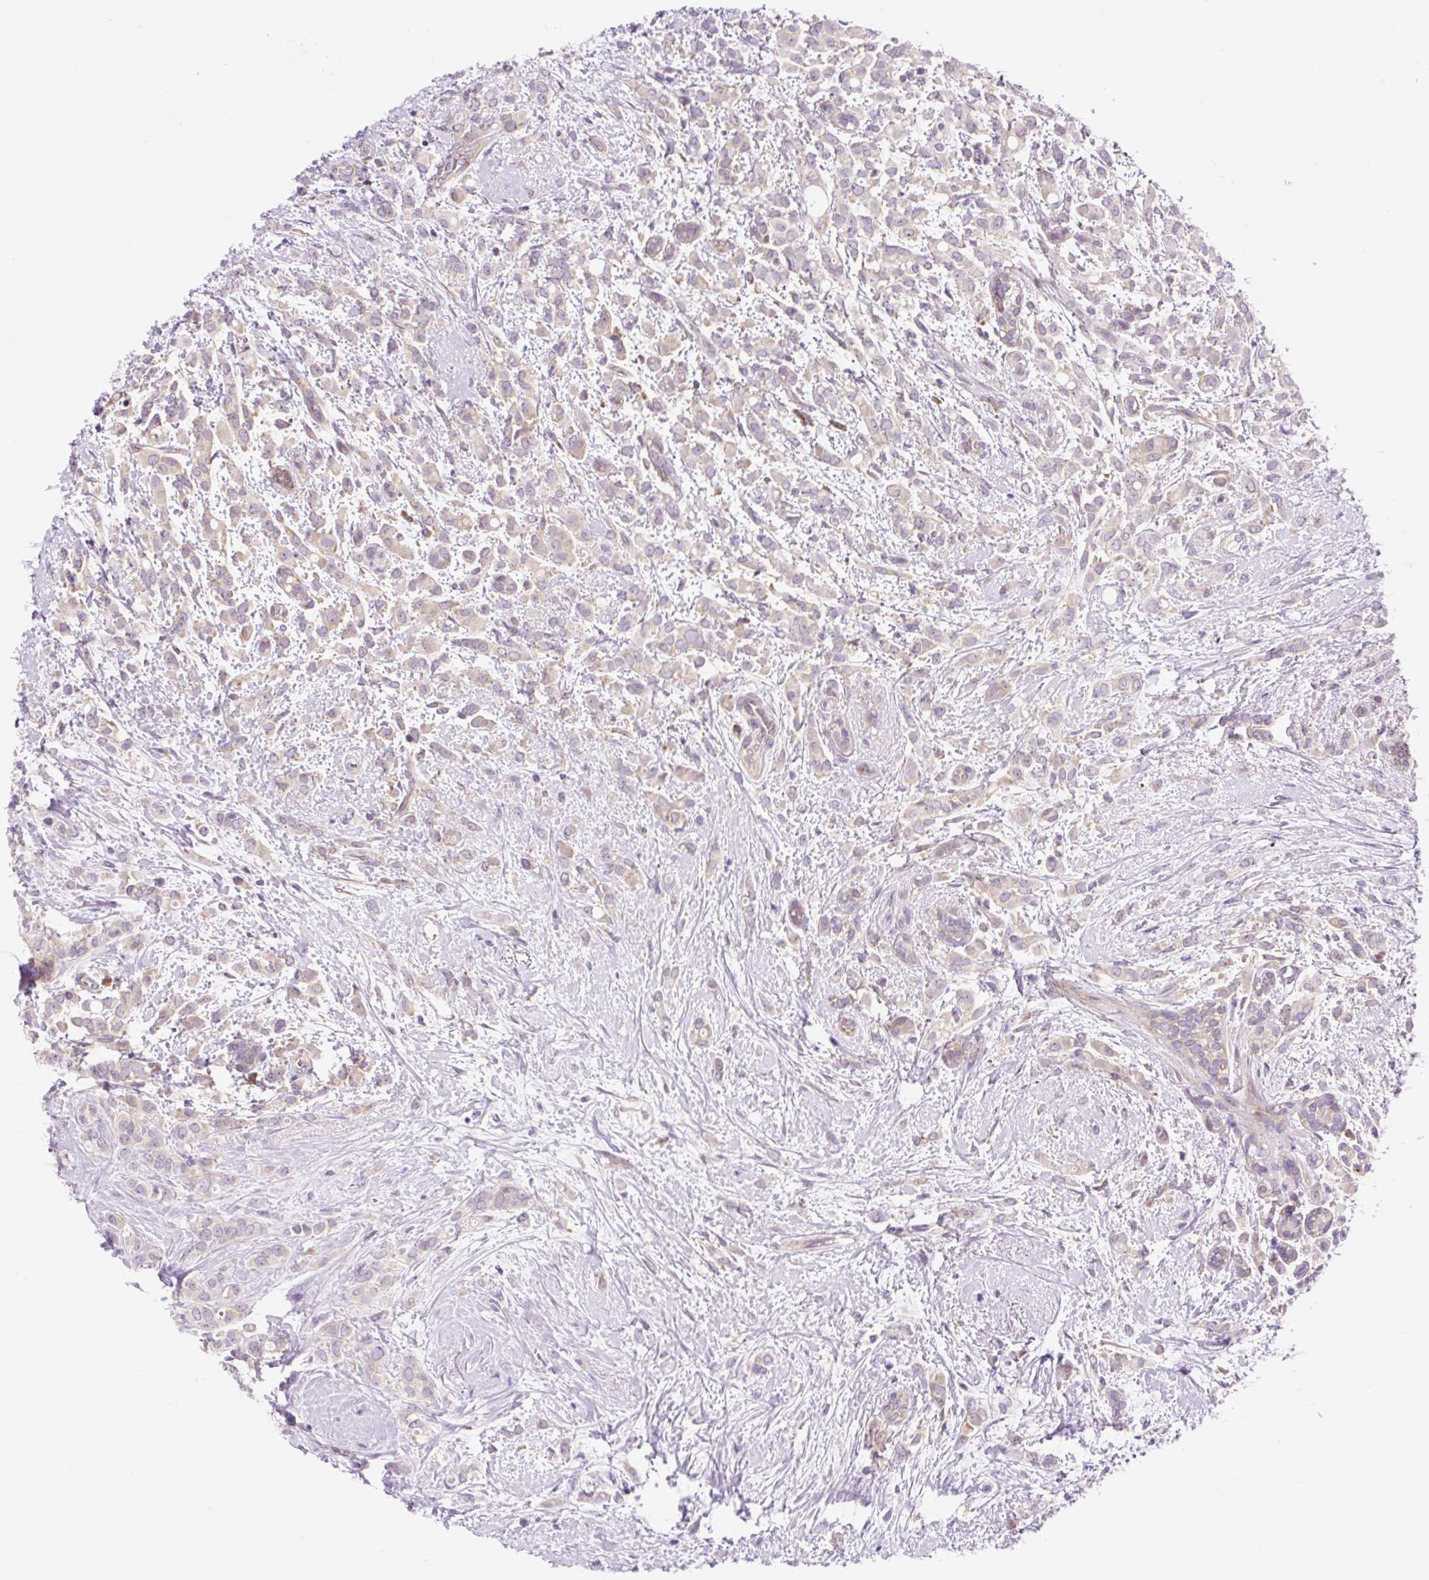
{"staining": {"intensity": "weak", "quantity": "25%-75%", "location": "cytoplasmic/membranous"}, "tissue": "breast cancer", "cell_type": "Tumor cells", "image_type": "cancer", "snomed": [{"axis": "morphology", "description": "Lobular carcinoma"}, {"axis": "topography", "description": "Breast"}], "caption": "Brown immunohistochemical staining in human lobular carcinoma (breast) reveals weak cytoplasmic/membranous expression in approximately 25%-75% of tumor cells.", "gene": "GPR45", "patient": {"sex": "female", "age": 68}}